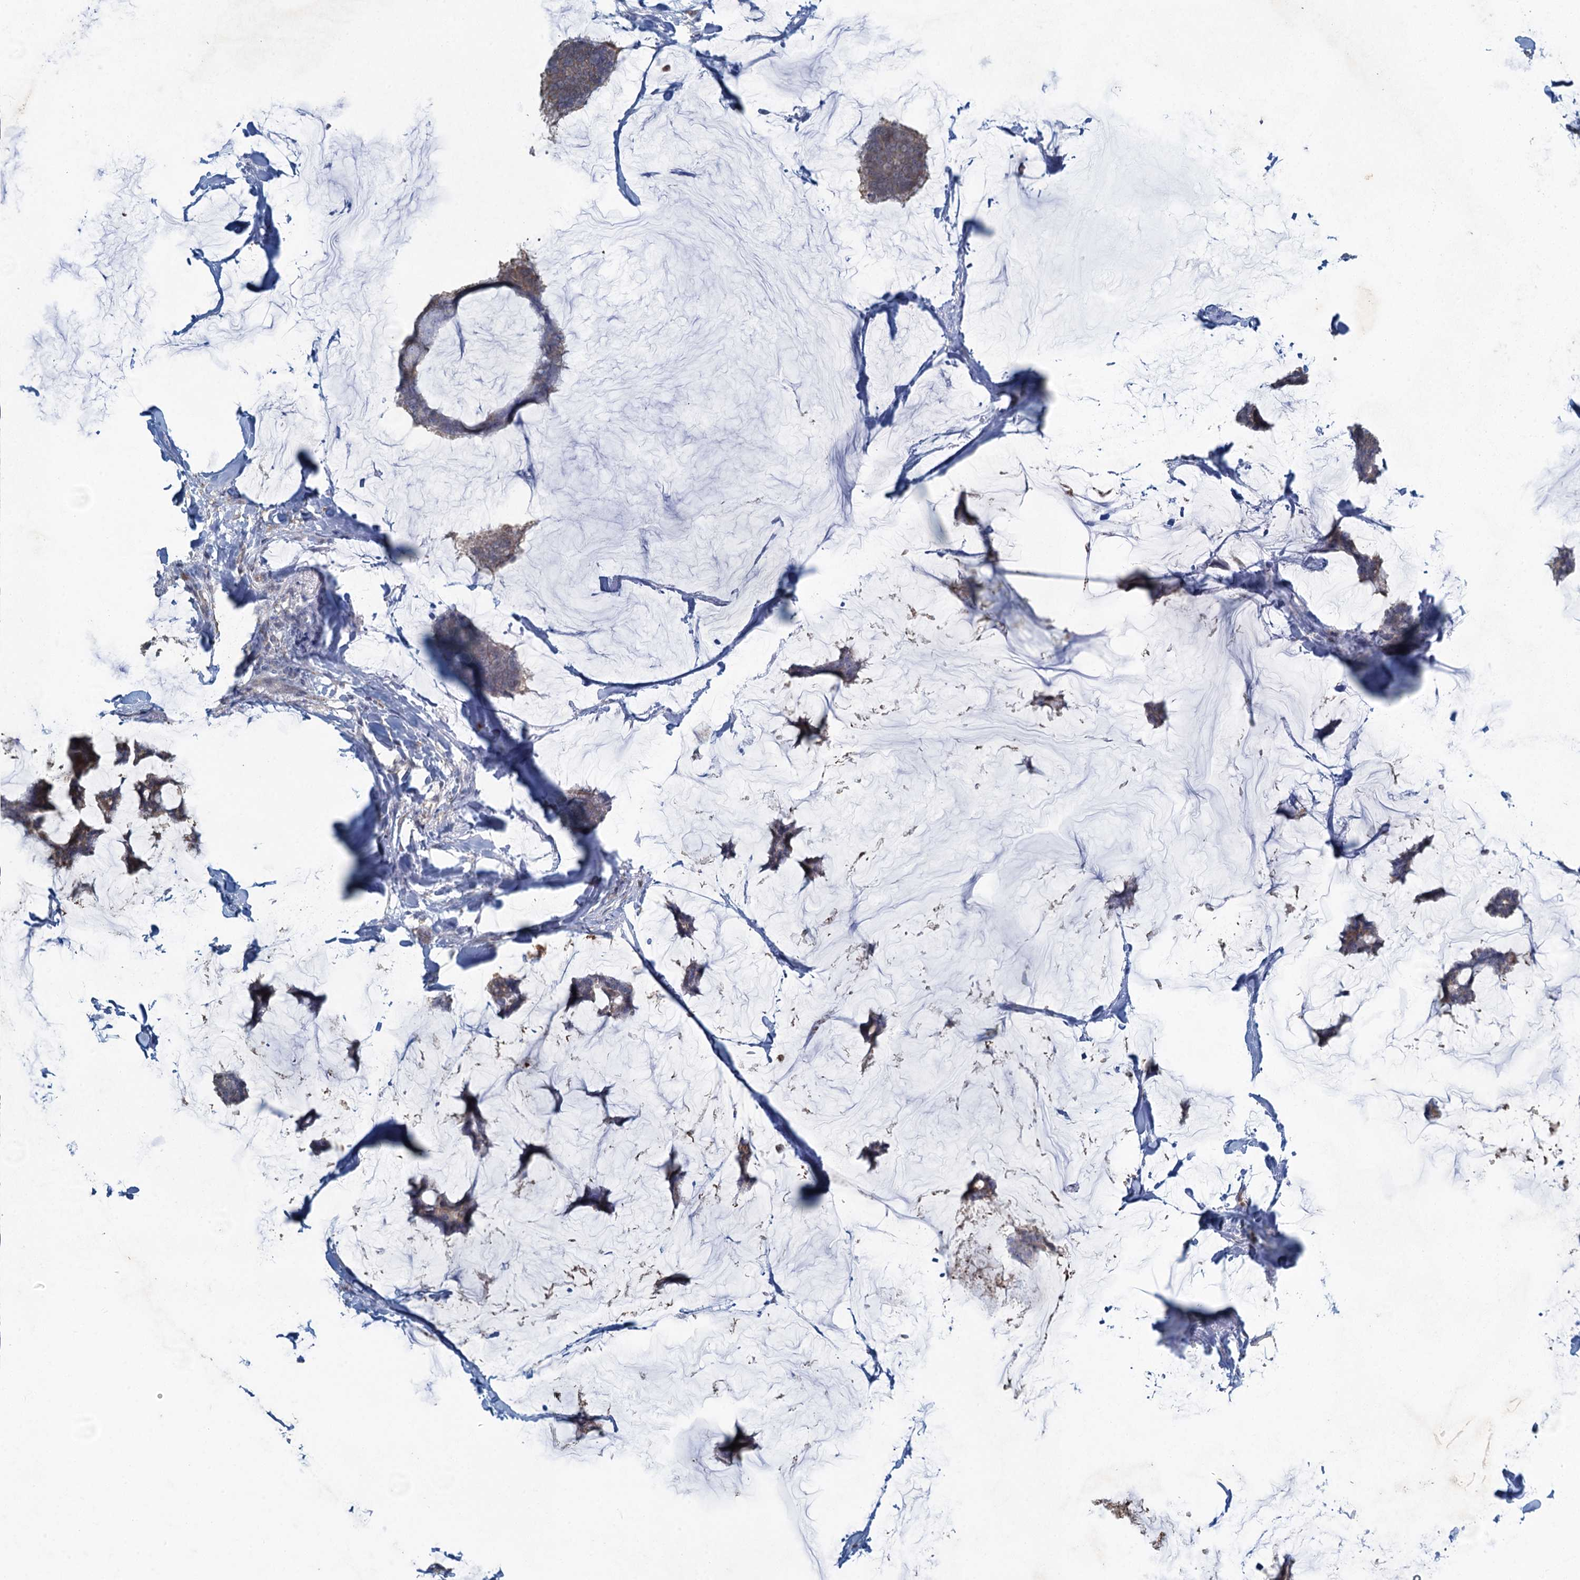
{"staining": {"intensity": "weak", "quantity": "25%-75%", "location": "cytoplasmic/membranous"}, "tissue": "breast cancer", "cell_type": "Tumor cells", "image_type": "cancer", "snomed": [{"axis": "morphology", "description": "Duct carcinoma"}, {"axis": "topography", "description": "Breast"}], "caption": "Brown immunohistochemical staining in breast intraductal carcinoma shows weak cytoplasmic/membranous staining in approximately 25%-75% of tumor cells.", "gene": "TEX35", "patient": {"sex": "female", "age": 93}}